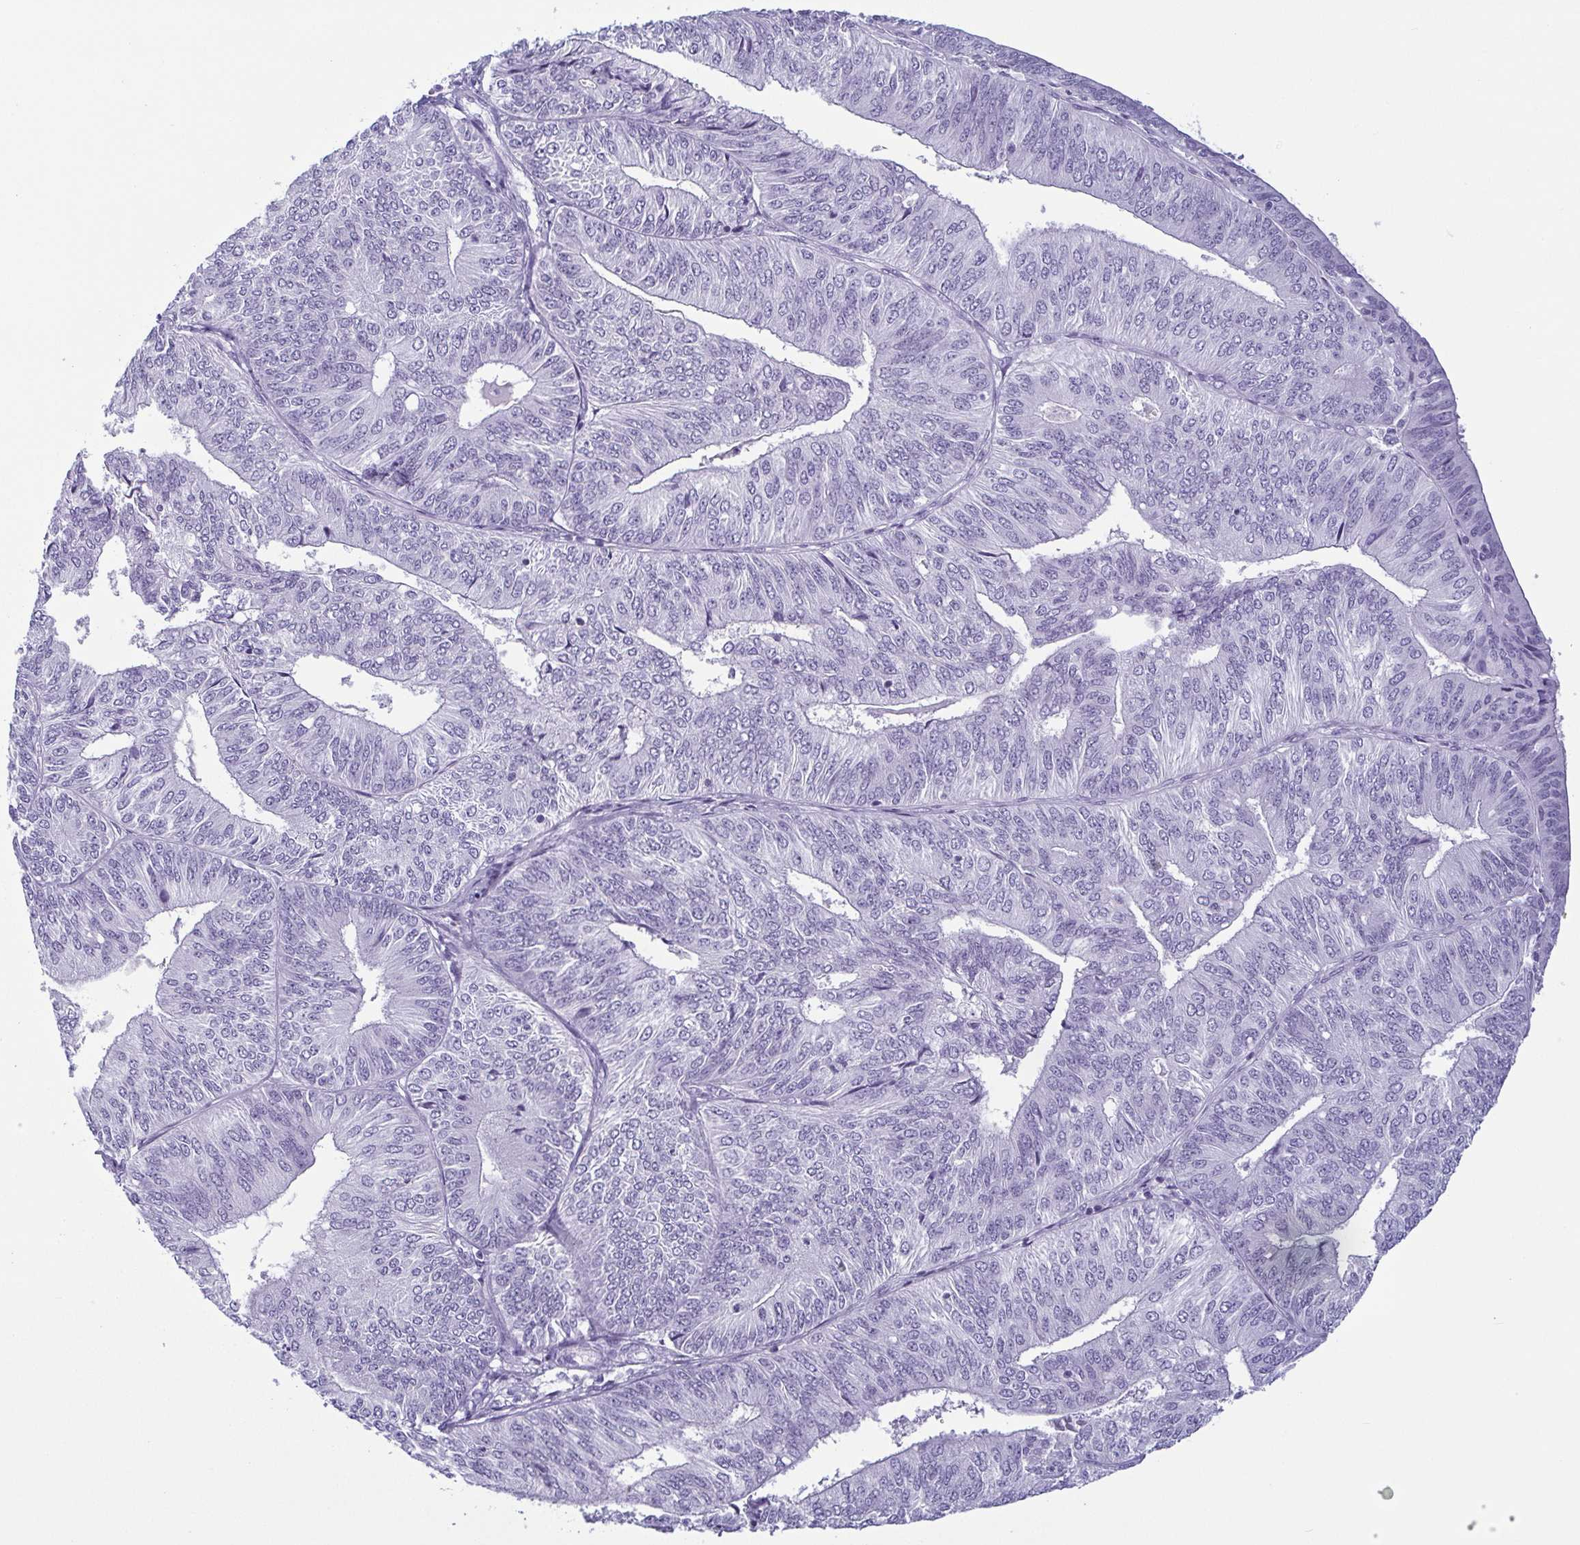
{"staining": {"intensity": "negative", "quantity": "none", "location": "none"}, "tissue": "endometrial cancer", "cell_type": "Tumor cells", "image_type": "cancer", "snomed": [{"axis": "morphology", "description": "Adenocarcinoma, NOS"}, {"axis": "topography", "description": "Endometrium"}], "caption": "There is no significant expression in tumor cells of endometrial cancer (adenocarcinoma).", "gene": "KRT78", "patient": {"sex": "female", "age": 58}}